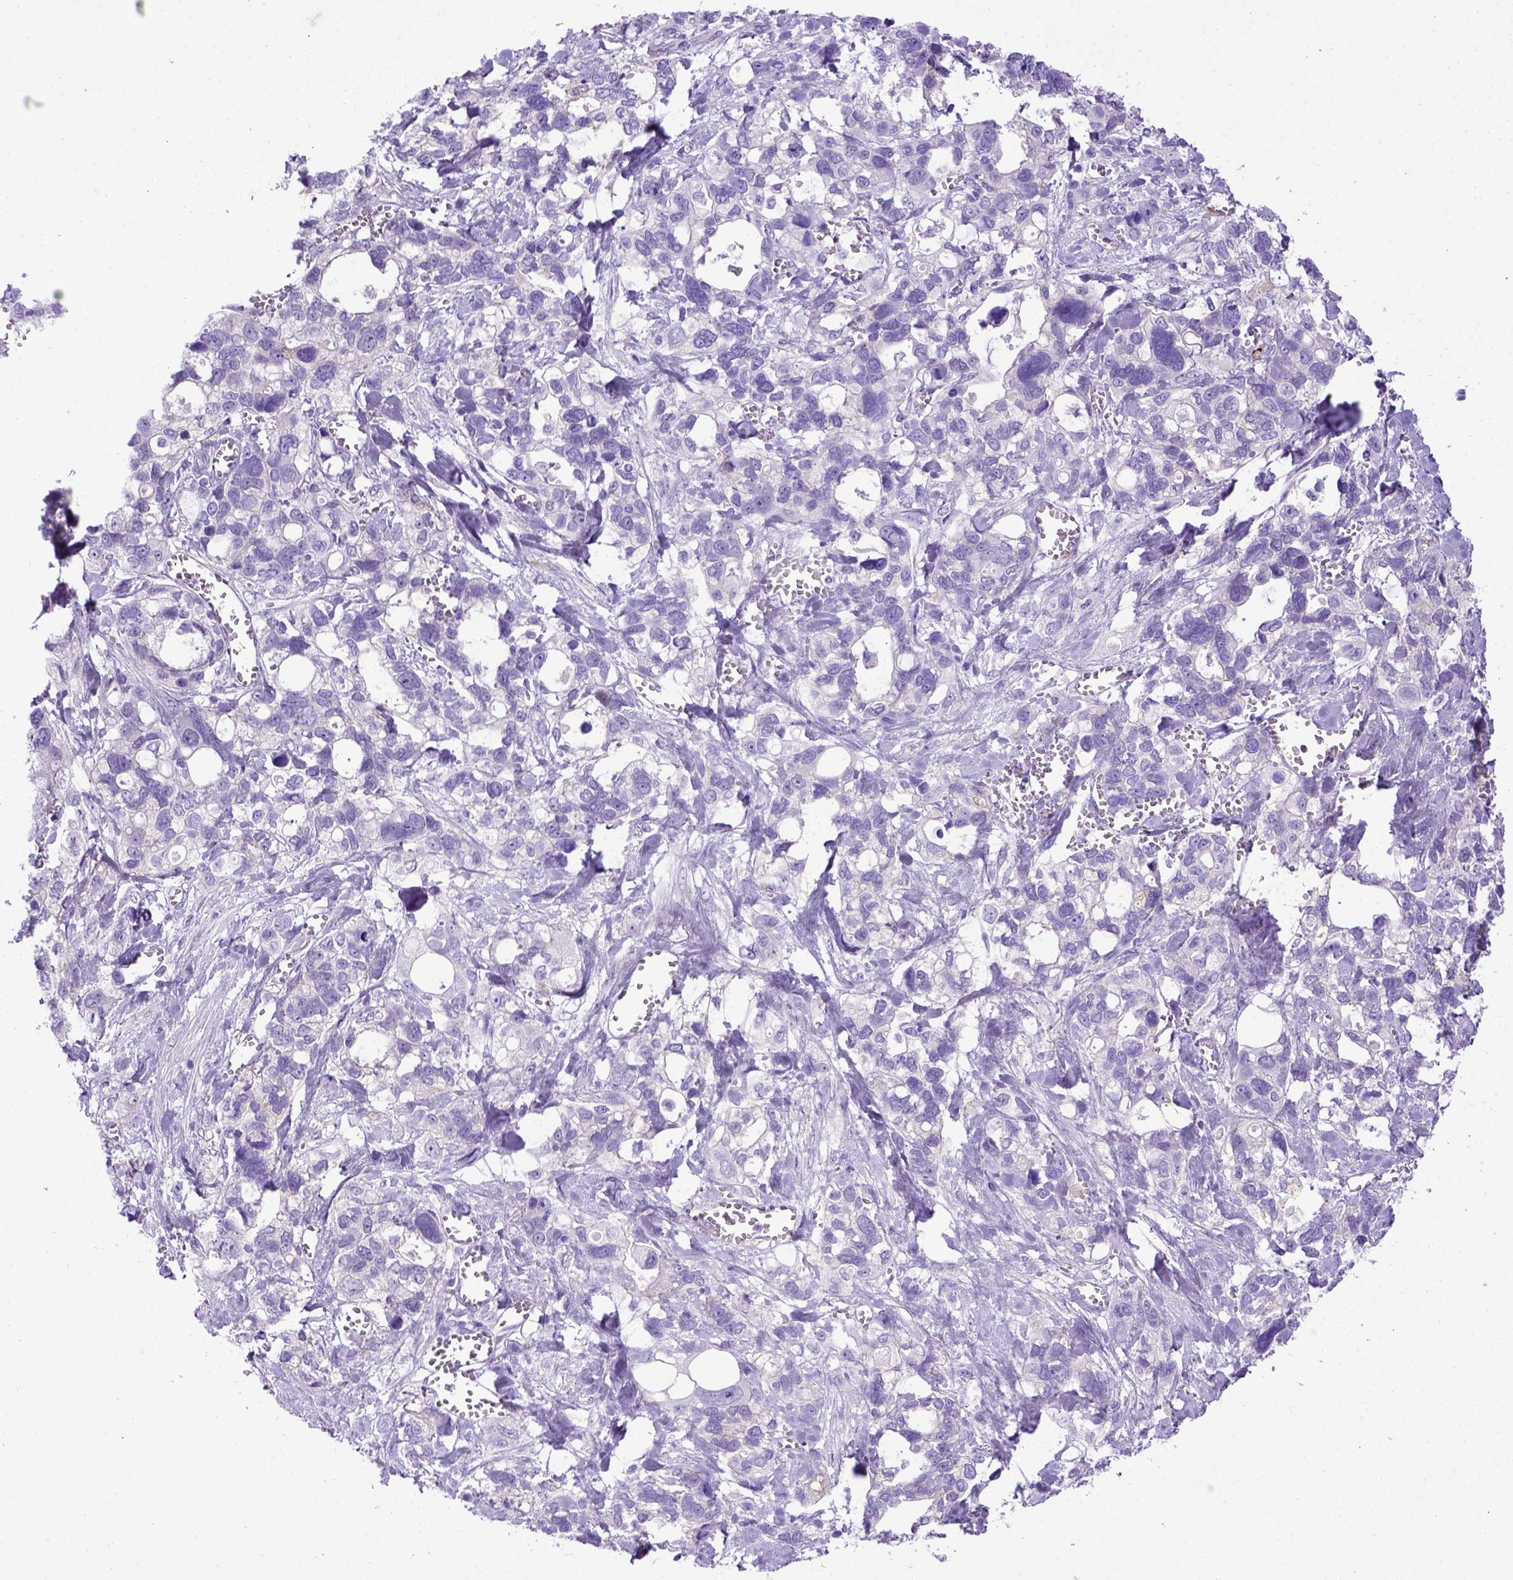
{"staining": {"intensity": "negative", "quantity": "none", "location": "none"}, "tissue": "stomach cancer", "cell_type": "Tumor cells", "image_type": "cancer", "snomed": [{"axis": "morphology", "description": "Adenocarcinoma, NOS"}, {"axis": "topography", "description": "Stomach, upper"}], "caption": "A photomicrograph of human stomach cancer is negative for staining in tumor cells. (DAB (3,3'-diaminobenzidine) immunohistochemistry visualized using brightfield microscopy, high magnification).", "gene": "ADAM12", "patient": {"sex": "female", "age": 81}}